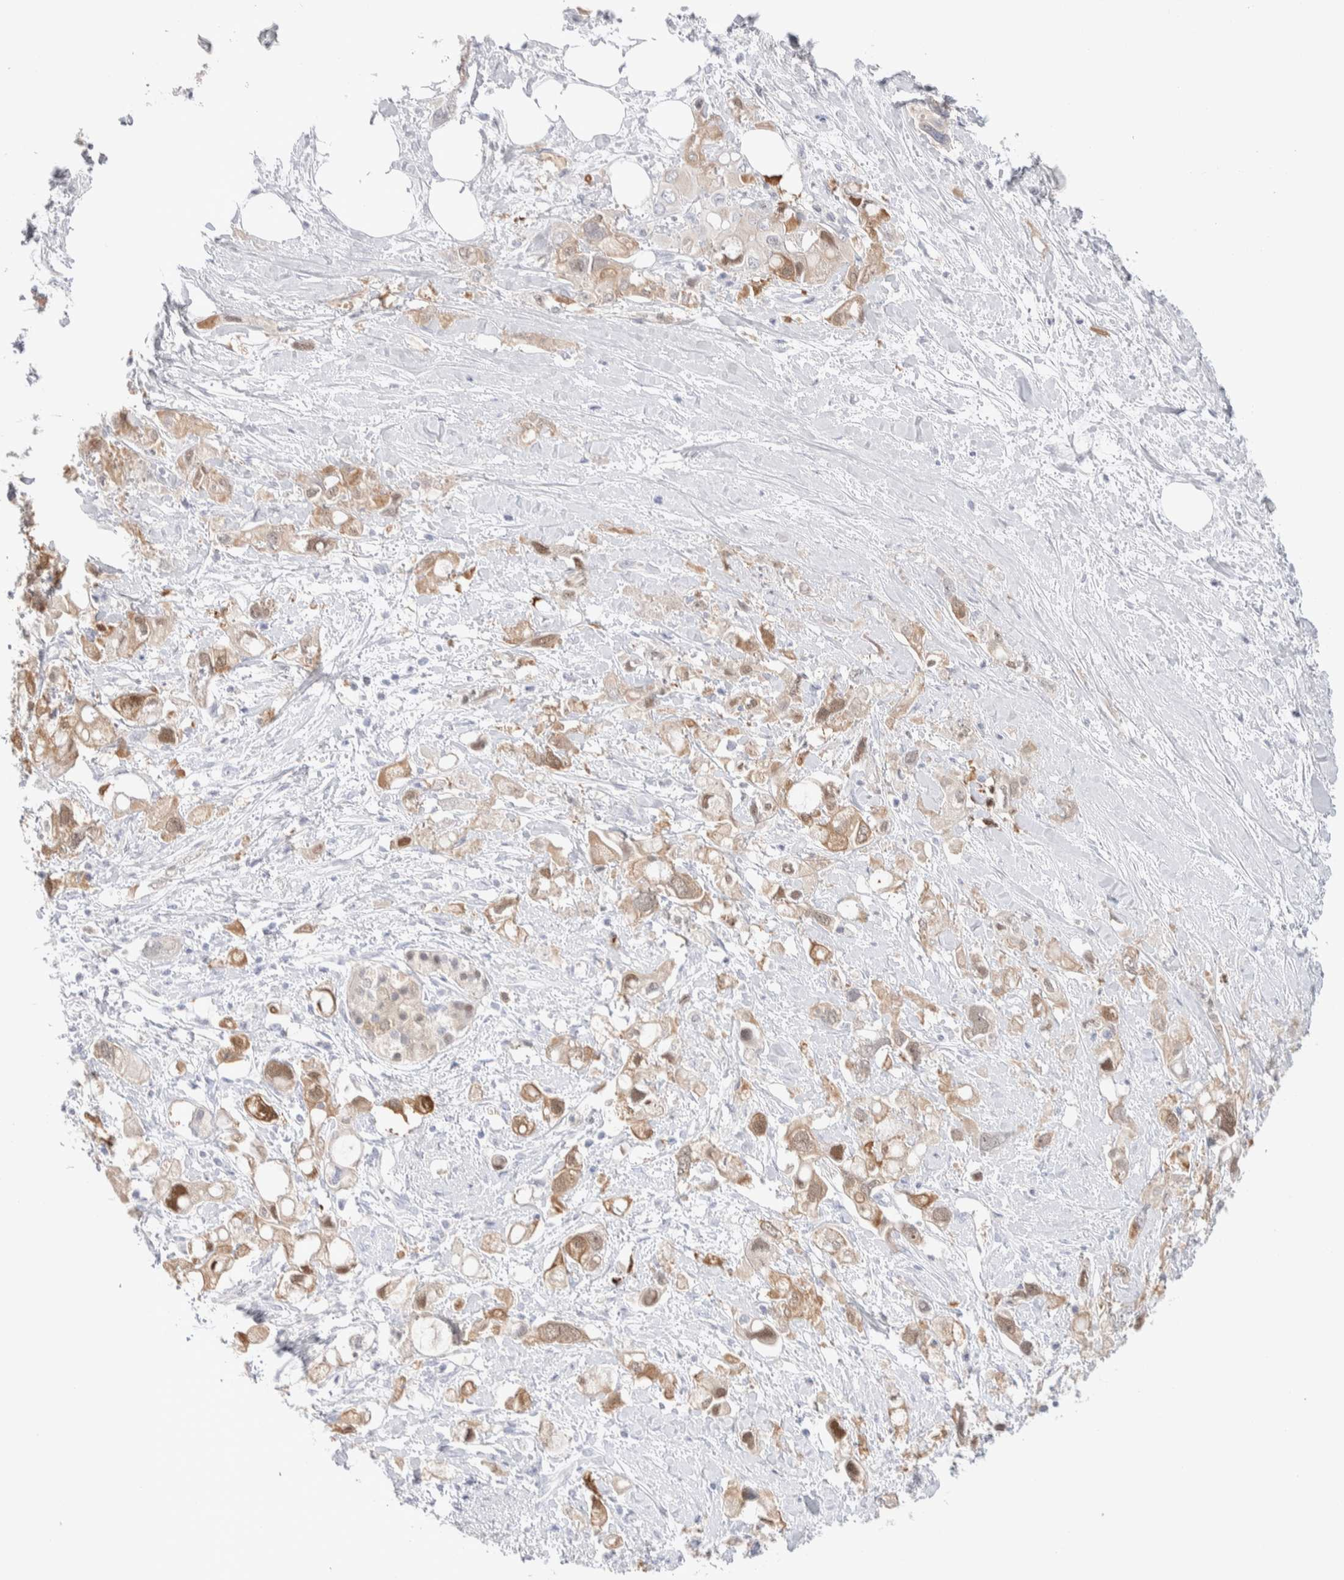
{"staining": {"intensity": "moderate", "quantity": "25%-75%", "location": "cytoplasmic/membranous,nuclear"}, "tissue": "pancreatic cancer", "cell_type": "Tumor cells", "image_type": "cancer", "snomed": [{"axis": "morphology", "description": "Adenocarcinoma, NOS"}, {"axis": "topography", "description": "Pancreas"}], "caption": "Human pancreatic cancer (adenocarcinoma) stained with a brown dye demonstrates moderate cytoplasmic/membranous and nuclear positive positivity in about 25%-75% of tumor cells.", "gene": "GDA", "patient": {"sex": "female", "age": 56}}